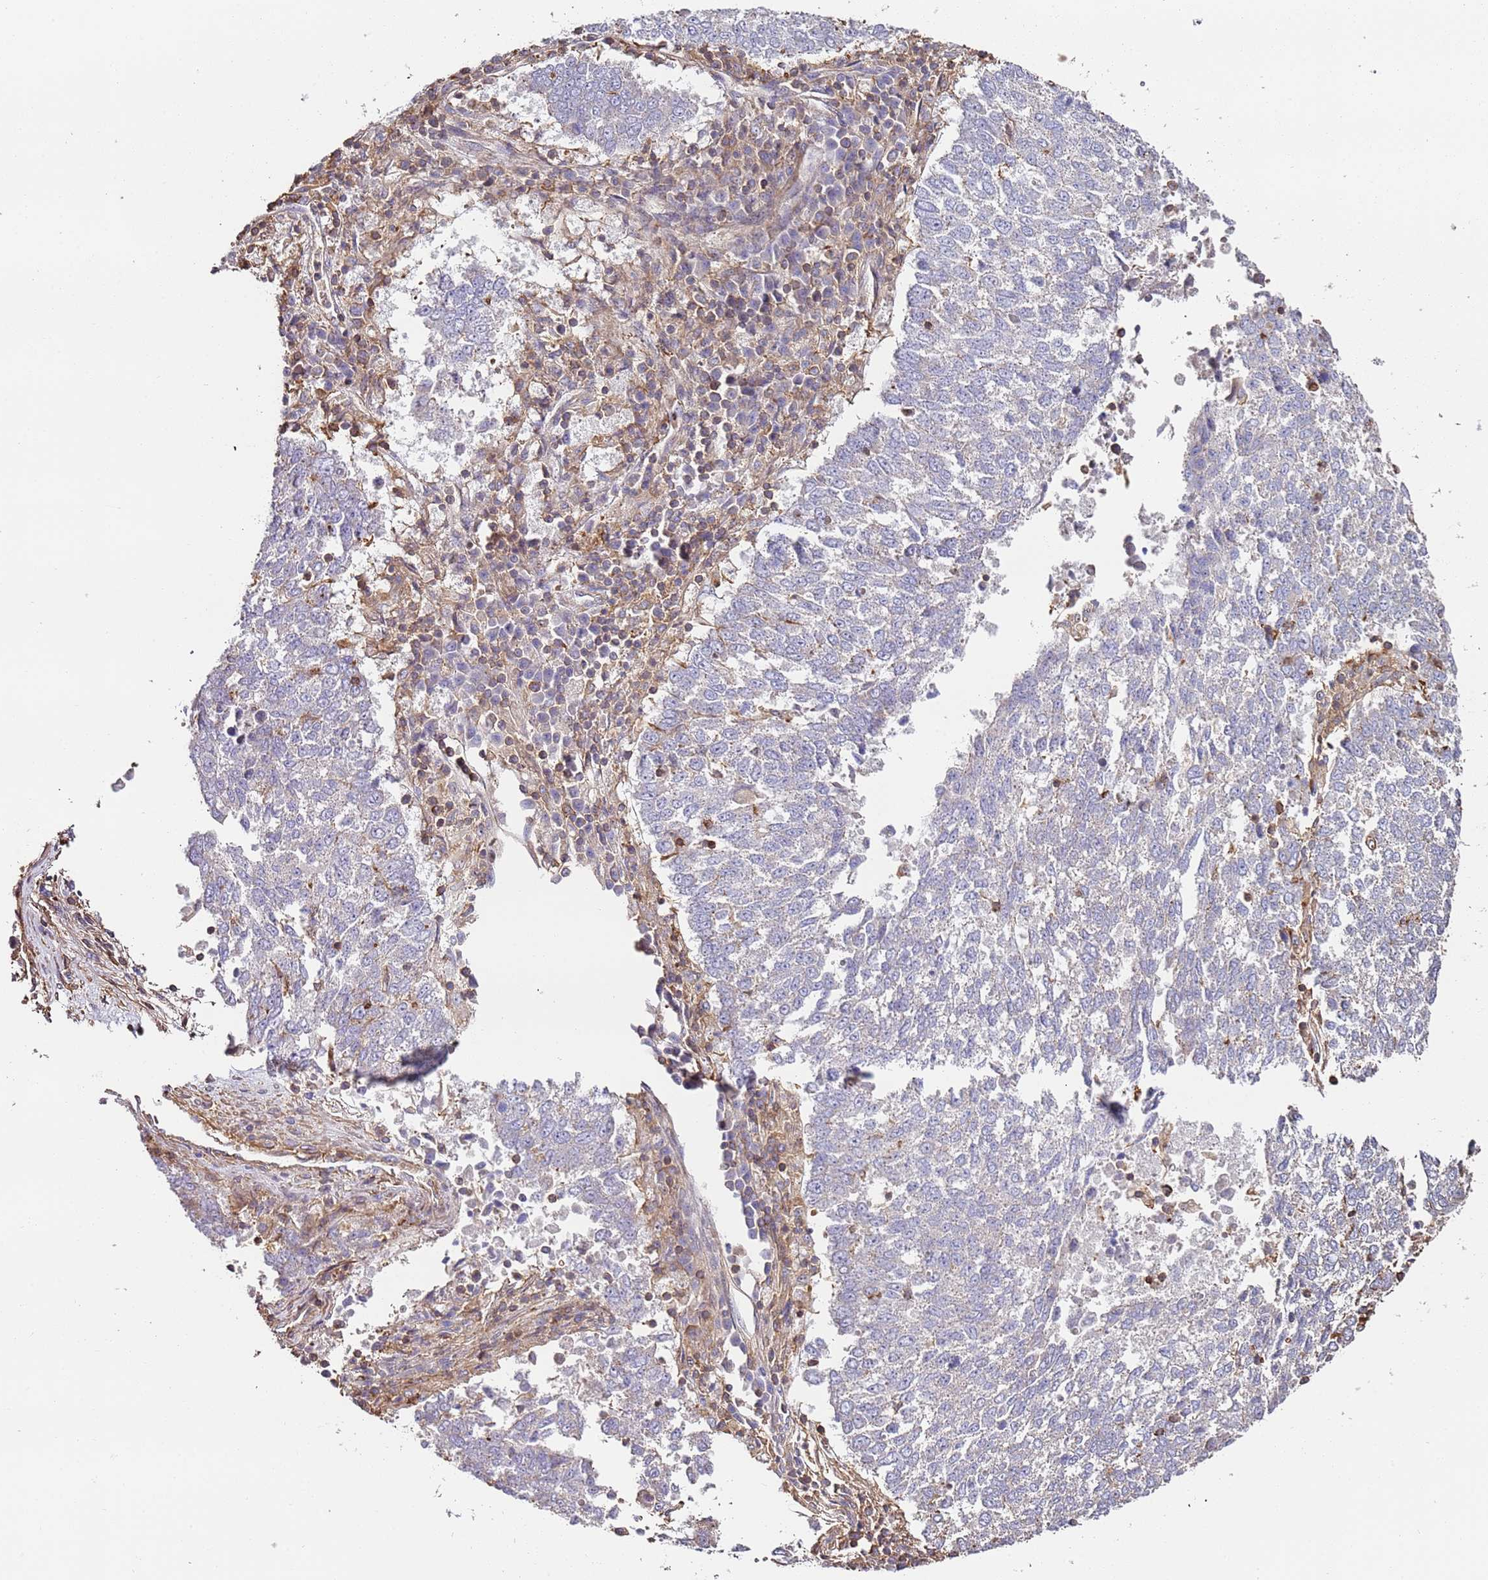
{"staining": {"intensity": "negative", "quantity": "none", "location": "none"}, "tissue": "lung cancer", "cell_type": "Tumor cells", "image_type": "cancer", "snomed": [{"axis": "morphology", "description": "Squamous cell carcinoma, NOS"}, {"axis": "topography", "description": "Lung"}], "caption": "Immunohistochemical staining of squamous cell carcinoma (lung) shows no significant expression in tumor cells.", "gene": "CYP2U1", "patient": {"sex": "male", "age": 73}}